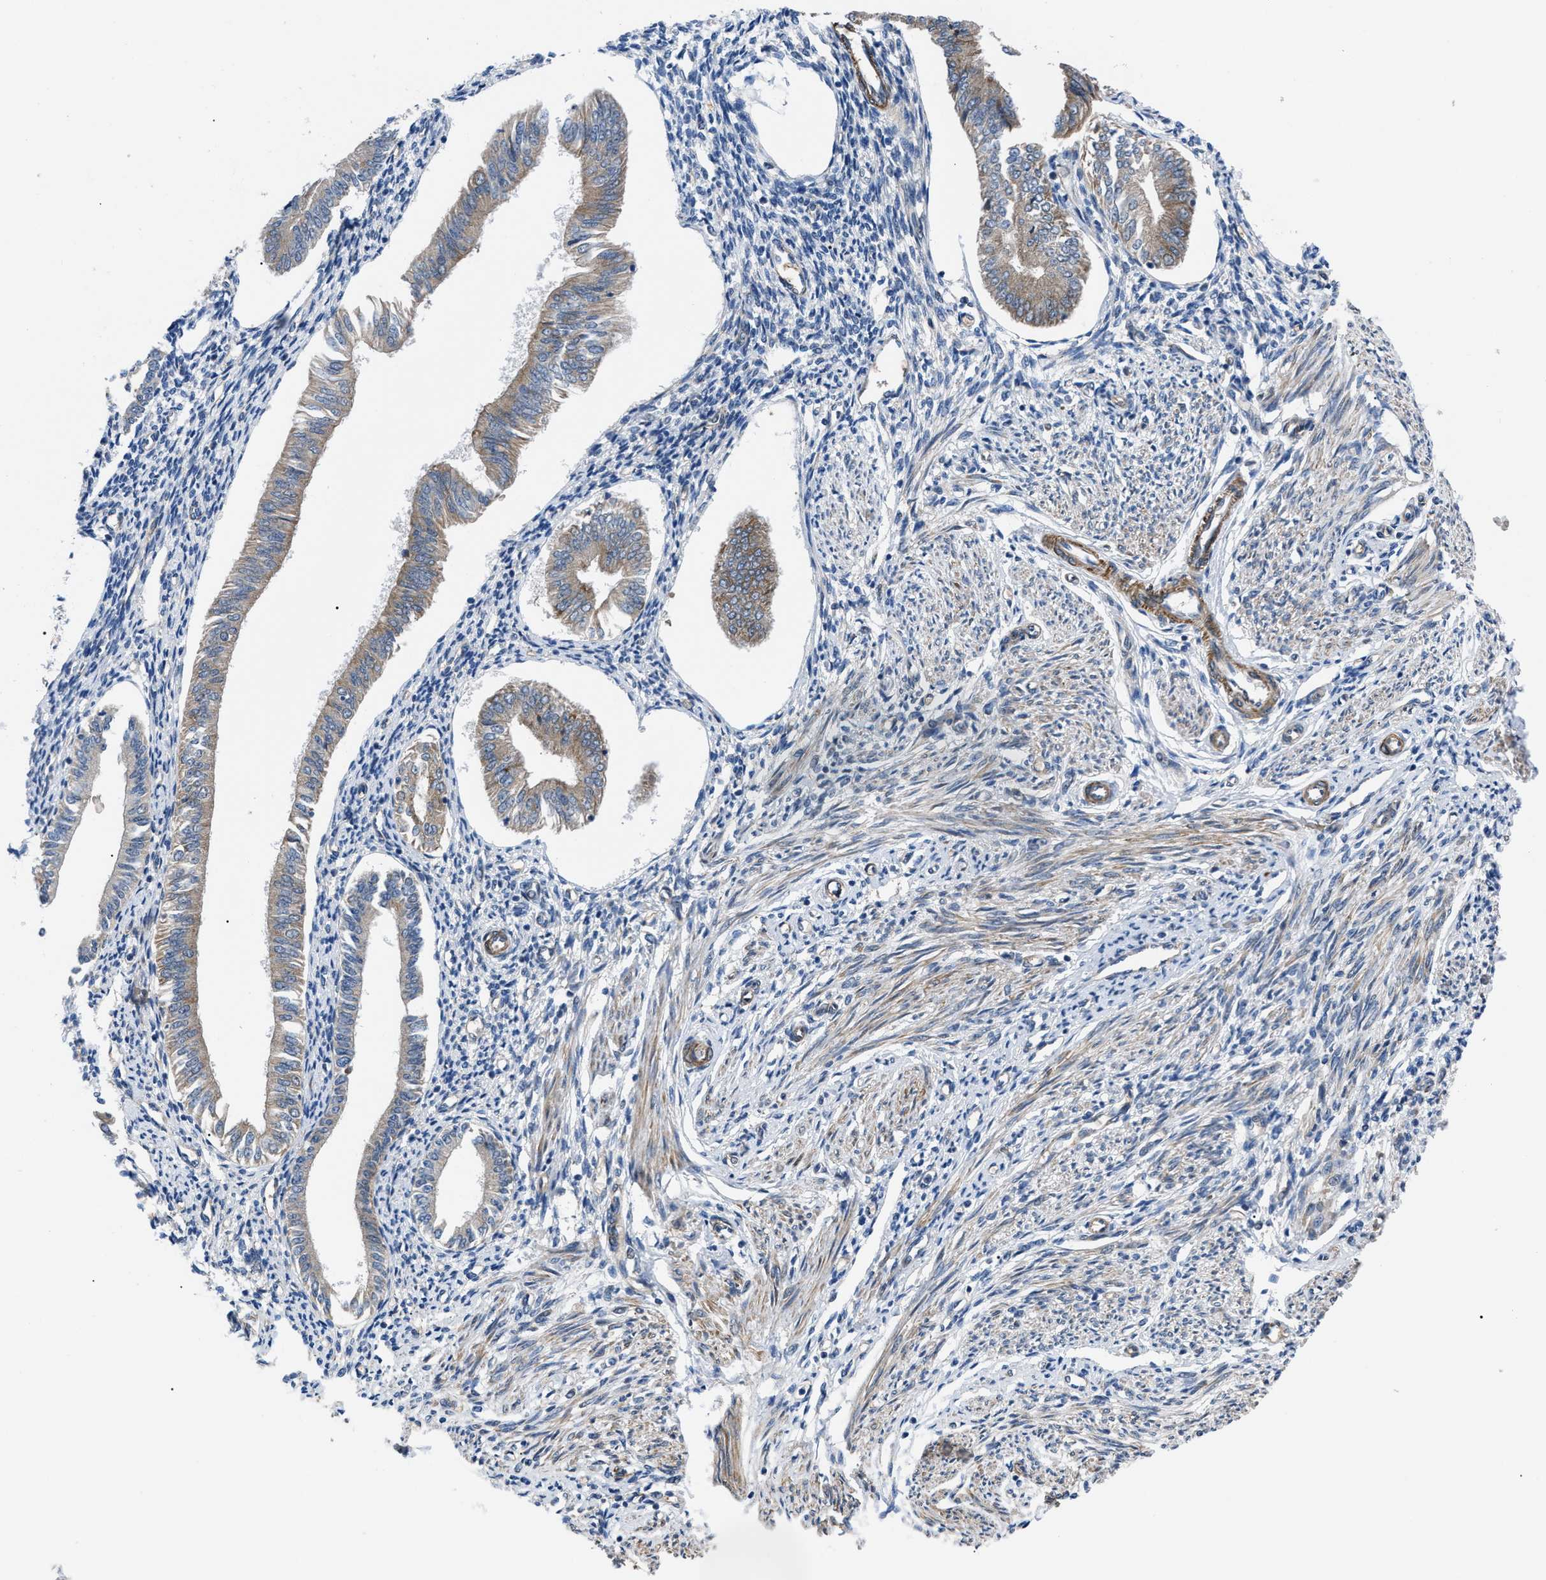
{"staining": {"intensity": "moderate", "quantity": "<25%", "location": "cytoplasmic/membranous"}, "tissue": "endometrium", "cell_type": "Cells in endometrial stroma", "image_type": "normal", "snomed": [{"axis": "morphology", "description": "Normal tissue, NOS"}, {"axis": "topography", "description": "Endometrium"}], "caption": "Endometrium stained with a brown dye demonstrates moderate cytoplasmic/membranous positive positivity in approximately <25% of cells in endometrial stroma.", "gene": "MYO10", "patient": {"sex": "female", "age": 50}}